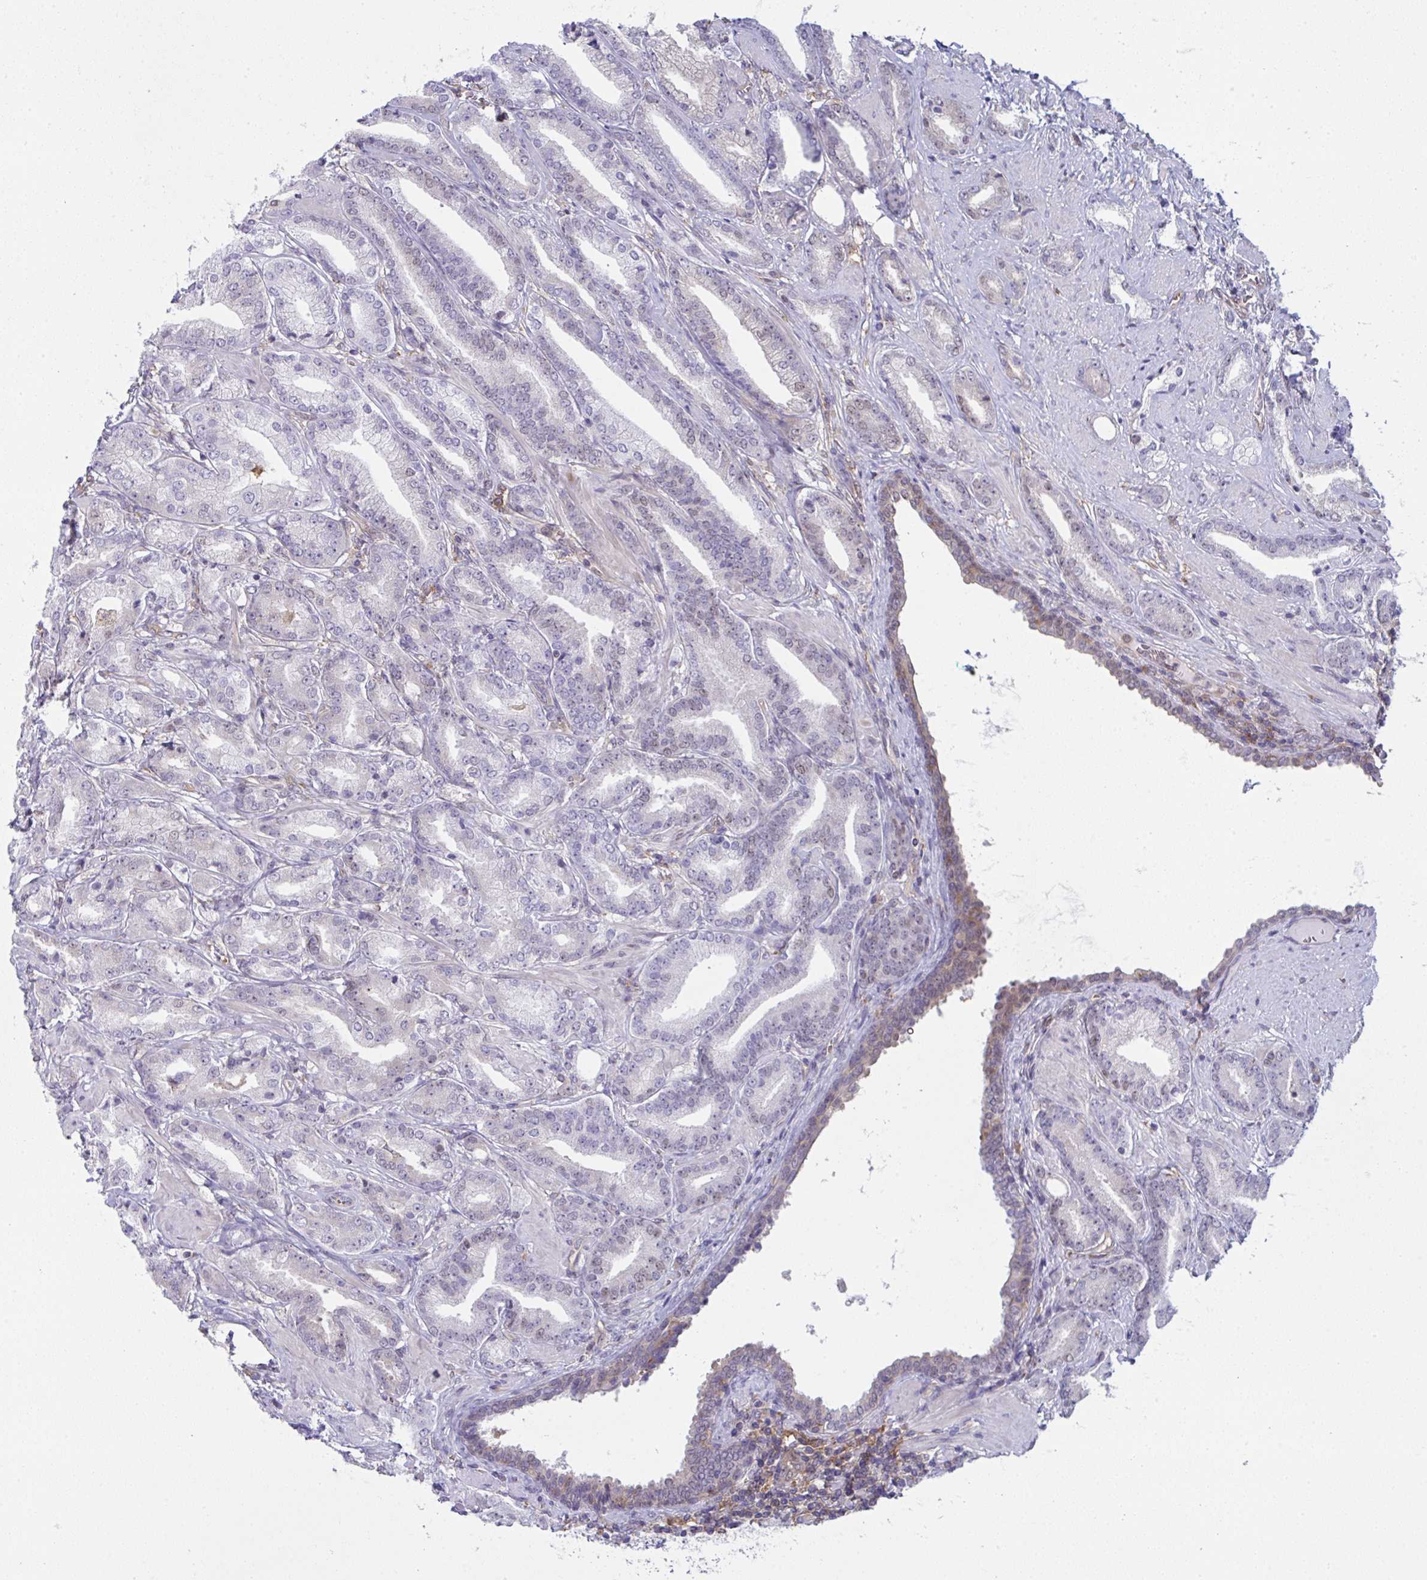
{"staining": {"intensity": "negative", "quantity": "none", "location": "none"}, "tissue": "prostate cancer", "cell_type": "Tumor cells", "image_type": "cancer", "snomed": [{"axis": "morphology", "description": "Adenocarcinoma, High grade"}, {"axis": "topography", "description": "Prostate"}], "caption": "There is no significant expression in tumor cells of prostate cancer.", "gene": "ALDH16A1", "patient": {"sex": "male", "age": 56}}